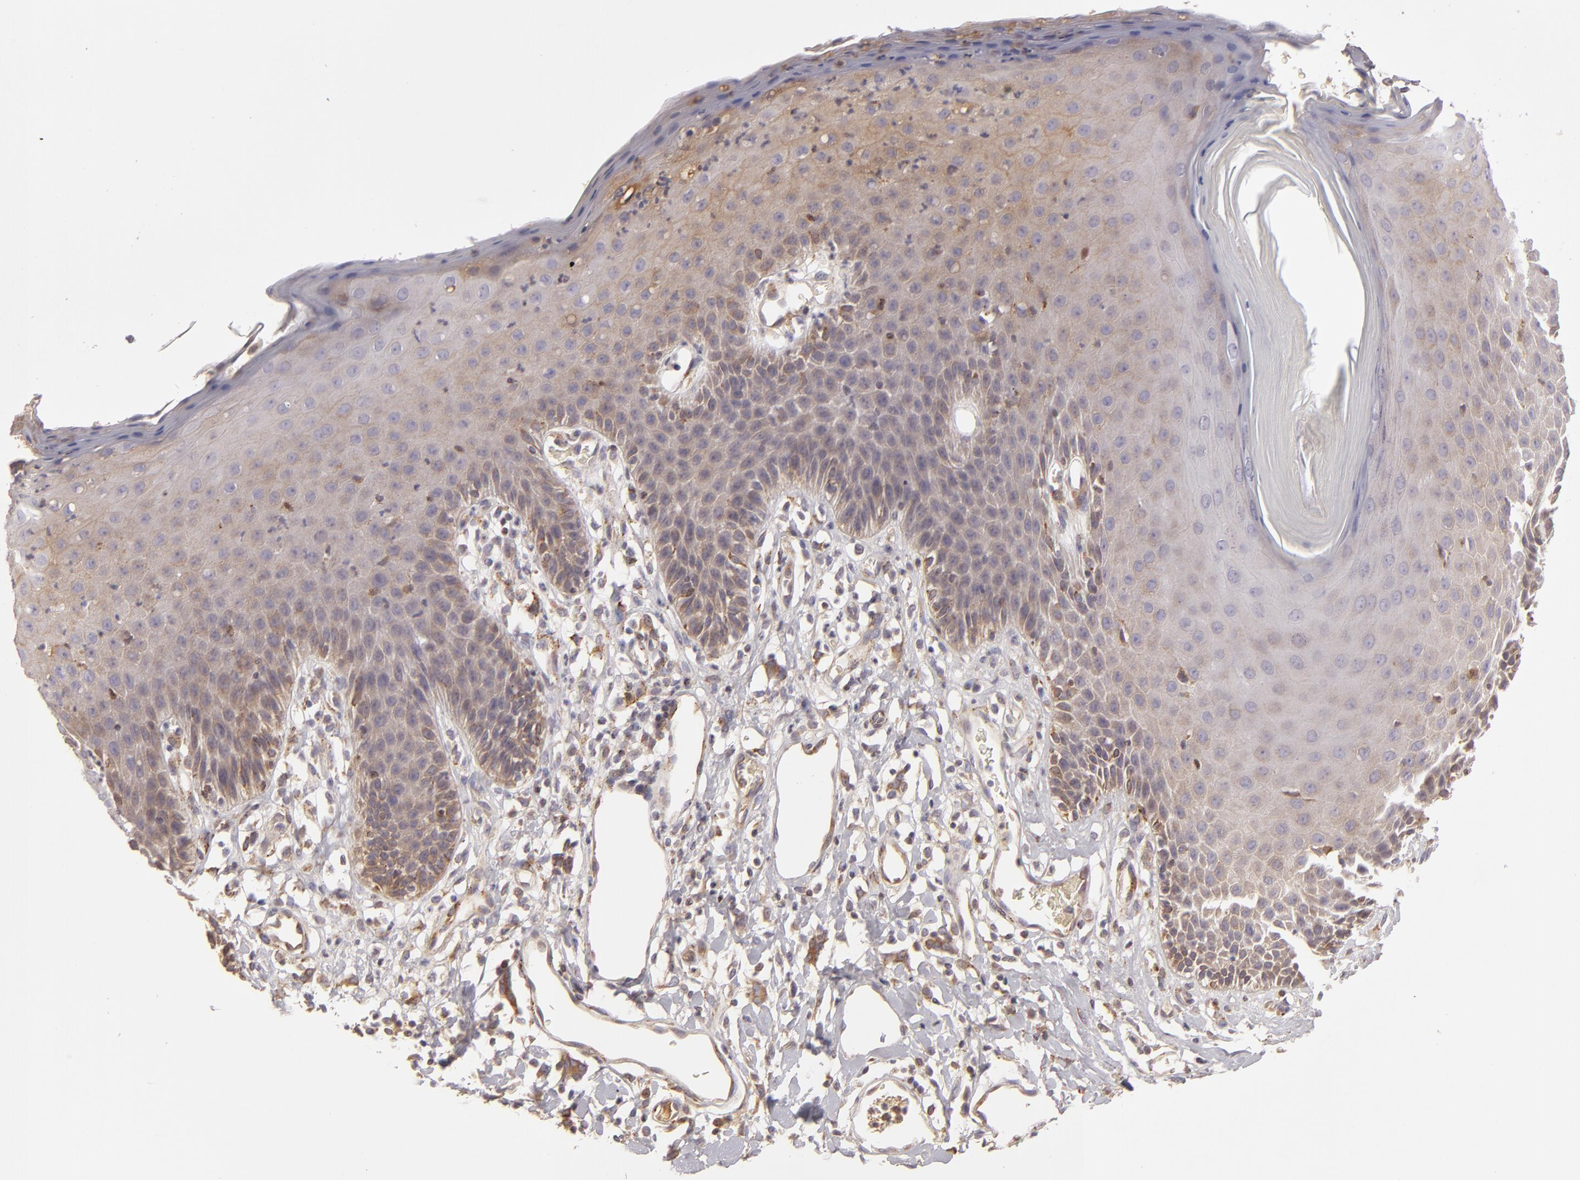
{"staining": {"intensity": "weak", "quantity": "25%-75%", "location": "cytoplasmic/membranous"}, "tissue": "skin", "cell_type": "Epidermal cells", "image_type": "normal", "snomed": [{"axis": "morphology", "description": "Normal tissue, NOS"}, {"axis": "topography", "description": "Vulva"}, {"axis": "topography", "description": "Peripheral nerve tissue"}], "caption": "Epidermal cells show low levels of weak cytoplasmic/membranous expression in about 25%-75% of cells in benign skin. (Stains: DAB in brown, nuclei in blue, Microscopy: brightfield microscopy at high magnification).", "gene": "CFB", "patient": {"sex": "female", "age": 68}}